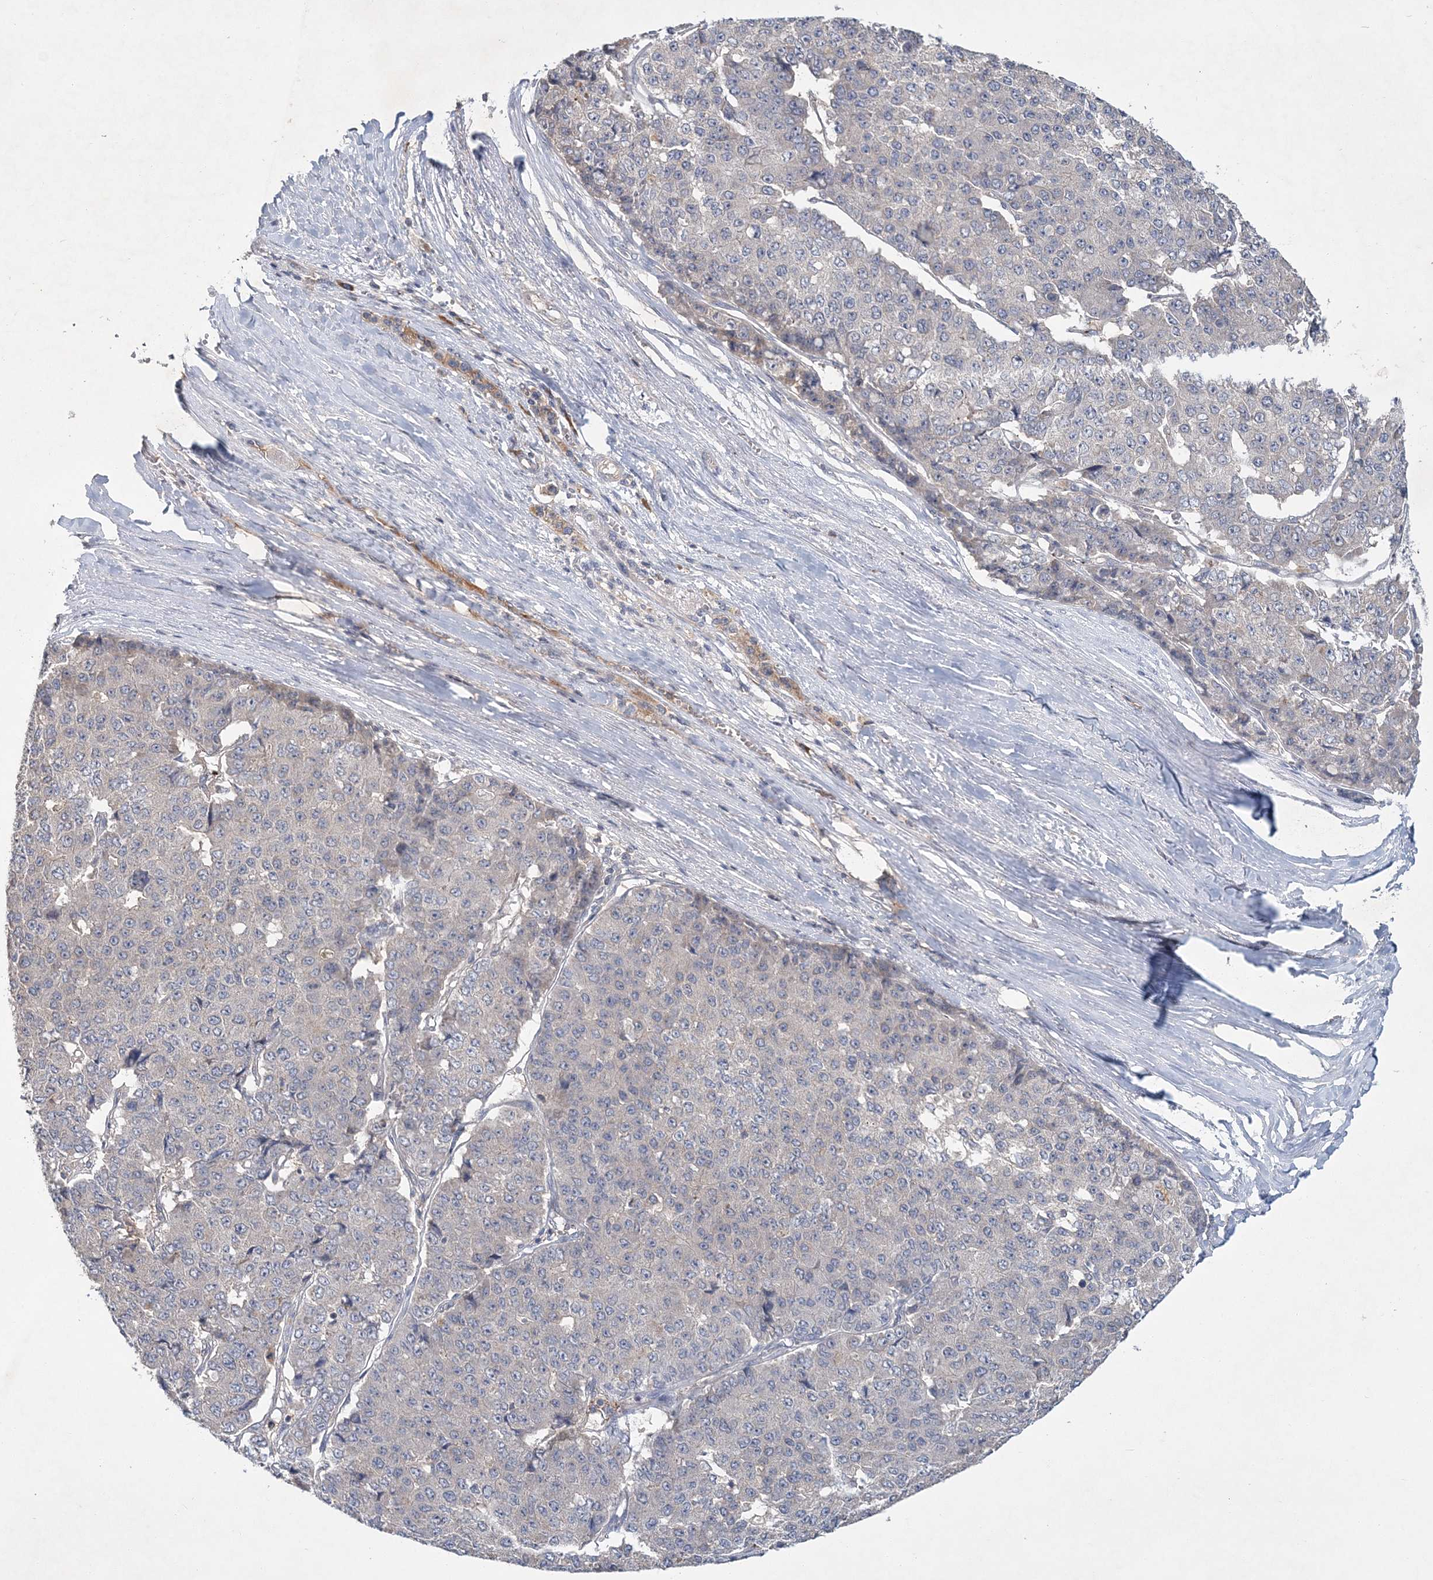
{"staining": {"intensity": "negative", "quantity": "none", "location": "none"}, "tissue": "pancreatic cancer", "cell_type": "Tumor cells", "image_type": "cancer", "snomed": [{"axis": "morphology", "description": "Adenocarcinoma, NOS"}, {"axis": "topography", "description": "Pancreas"}], "caption": "Immunohistochemistry (IHC) of human pancreatic cancer exhibits no staining in tumor cells.", "gene": "RNF25", "patient": {"sex": "male", "age": 50}}